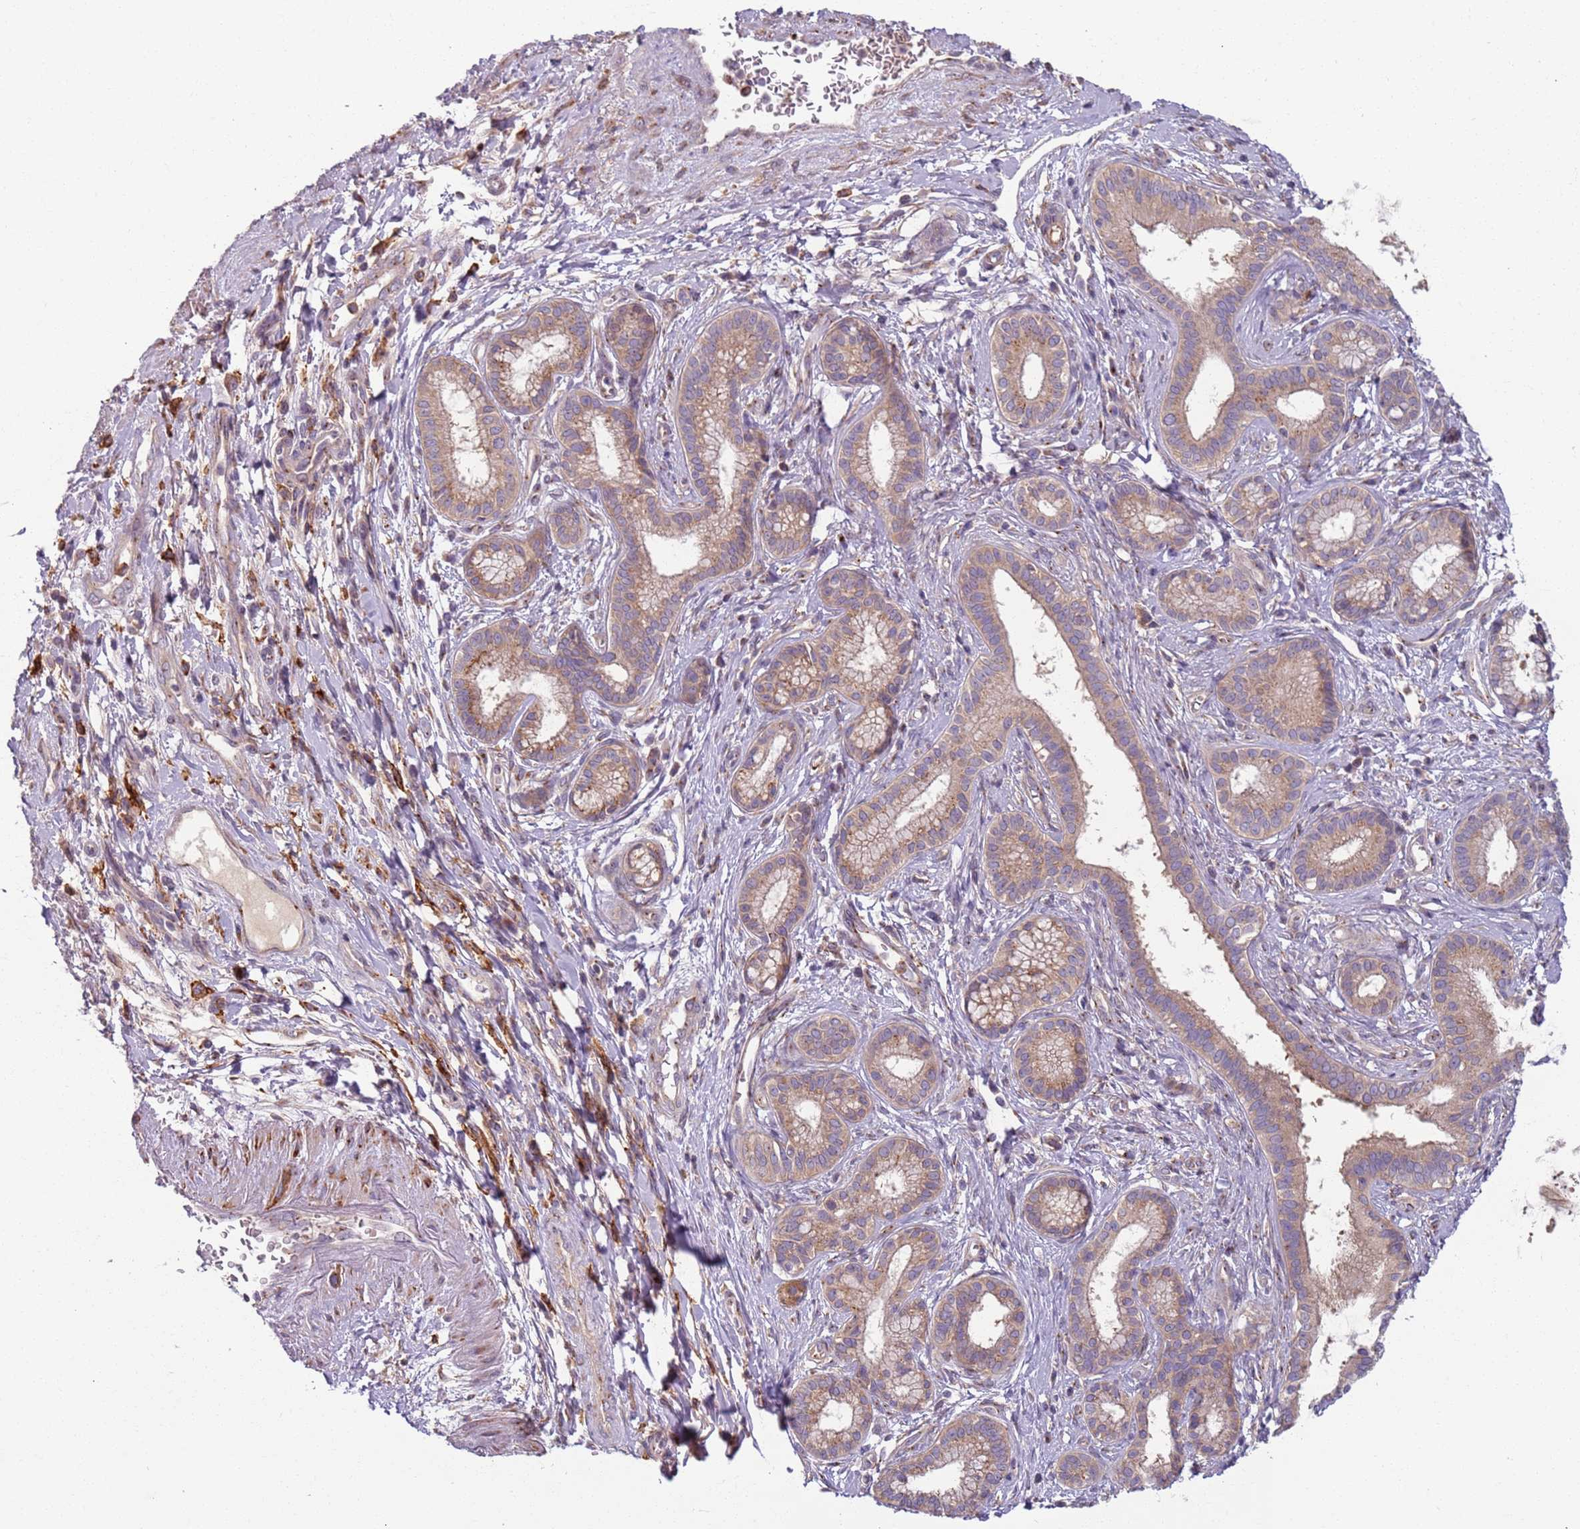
{"staining": {"intensity": "moderate", "quantity": ">75%", "location": "cytoplasmic/membranous"}, "tissue": "pancreatic cancer", "cell_type": "Tumor cells", "image_type": "cancer", "snomed": [{"axis": "morphology", "description": "Adenocarcinoma, NOS"}, {"axis": "topography", "description": "Pancreas"}], "caption": "Pancreatic cancer (adenocarcinoma) stained with a brown dye reveals moderate cytoplasmic/membranous positive expression in approximately >75% of tumor cells.", "gene": "AKTIP", "patient": {"sex": "male", "age": 72}}